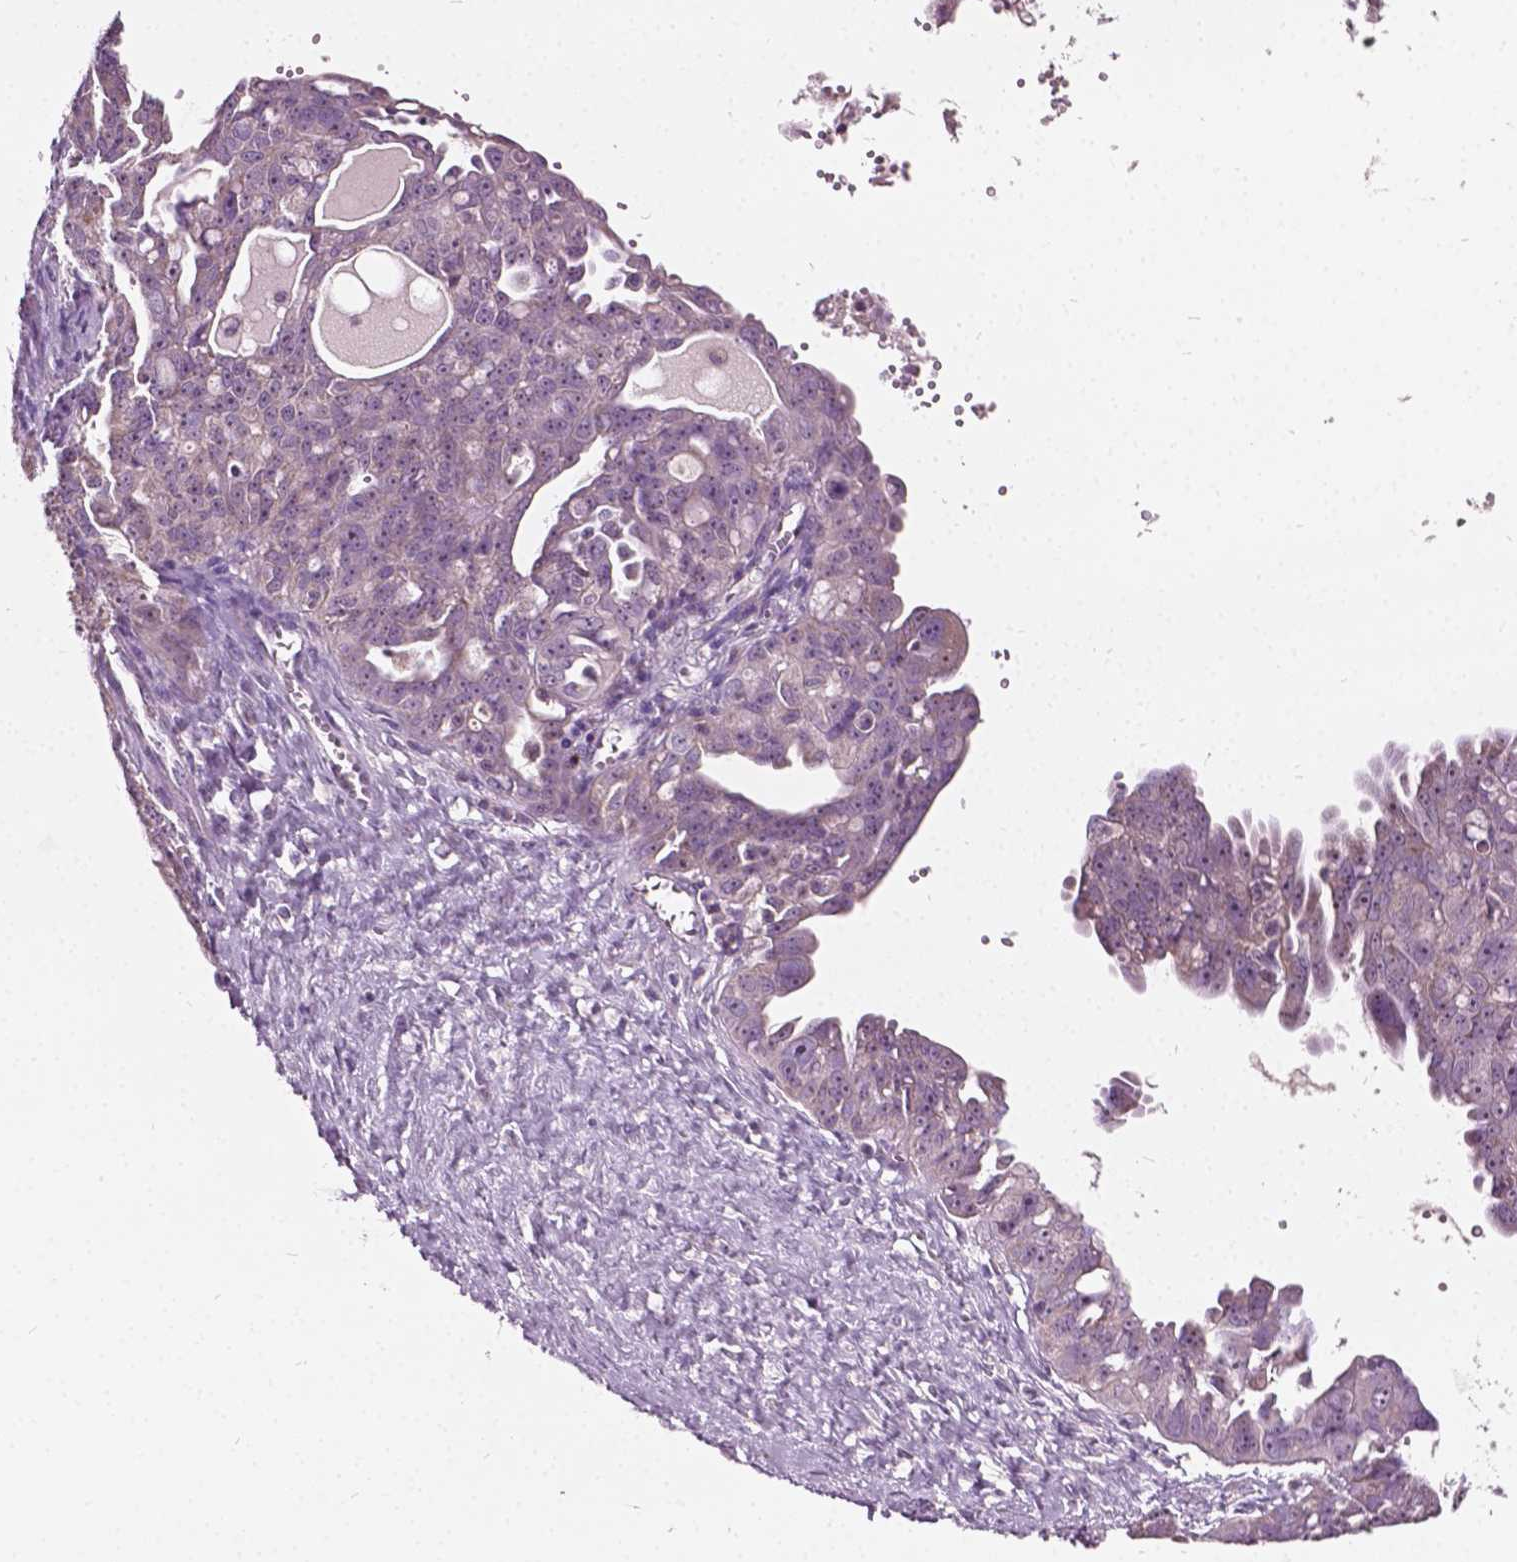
{"staining": {"intensity": "weak", "quantity": "25%-75%", "location": "cytoplasmic/membranous,nuclear"}, "tissue": "ovarian cancer", "cell_type": "Tumor cells", "image_type": "cancer", "snomed": [{"axis": "morphology", "description": "Carcinoma, endometroid"}, {"axis": "topography", "description": "Ovary"}], "caption": "The immunohistochemical stain highlights weak cytoplasmic/membranous and nuclear staining in tumor cells of ovarian cancer tissue.", "gene": "ODF3L2", "patient": {"sex": "female", "age": 70}}